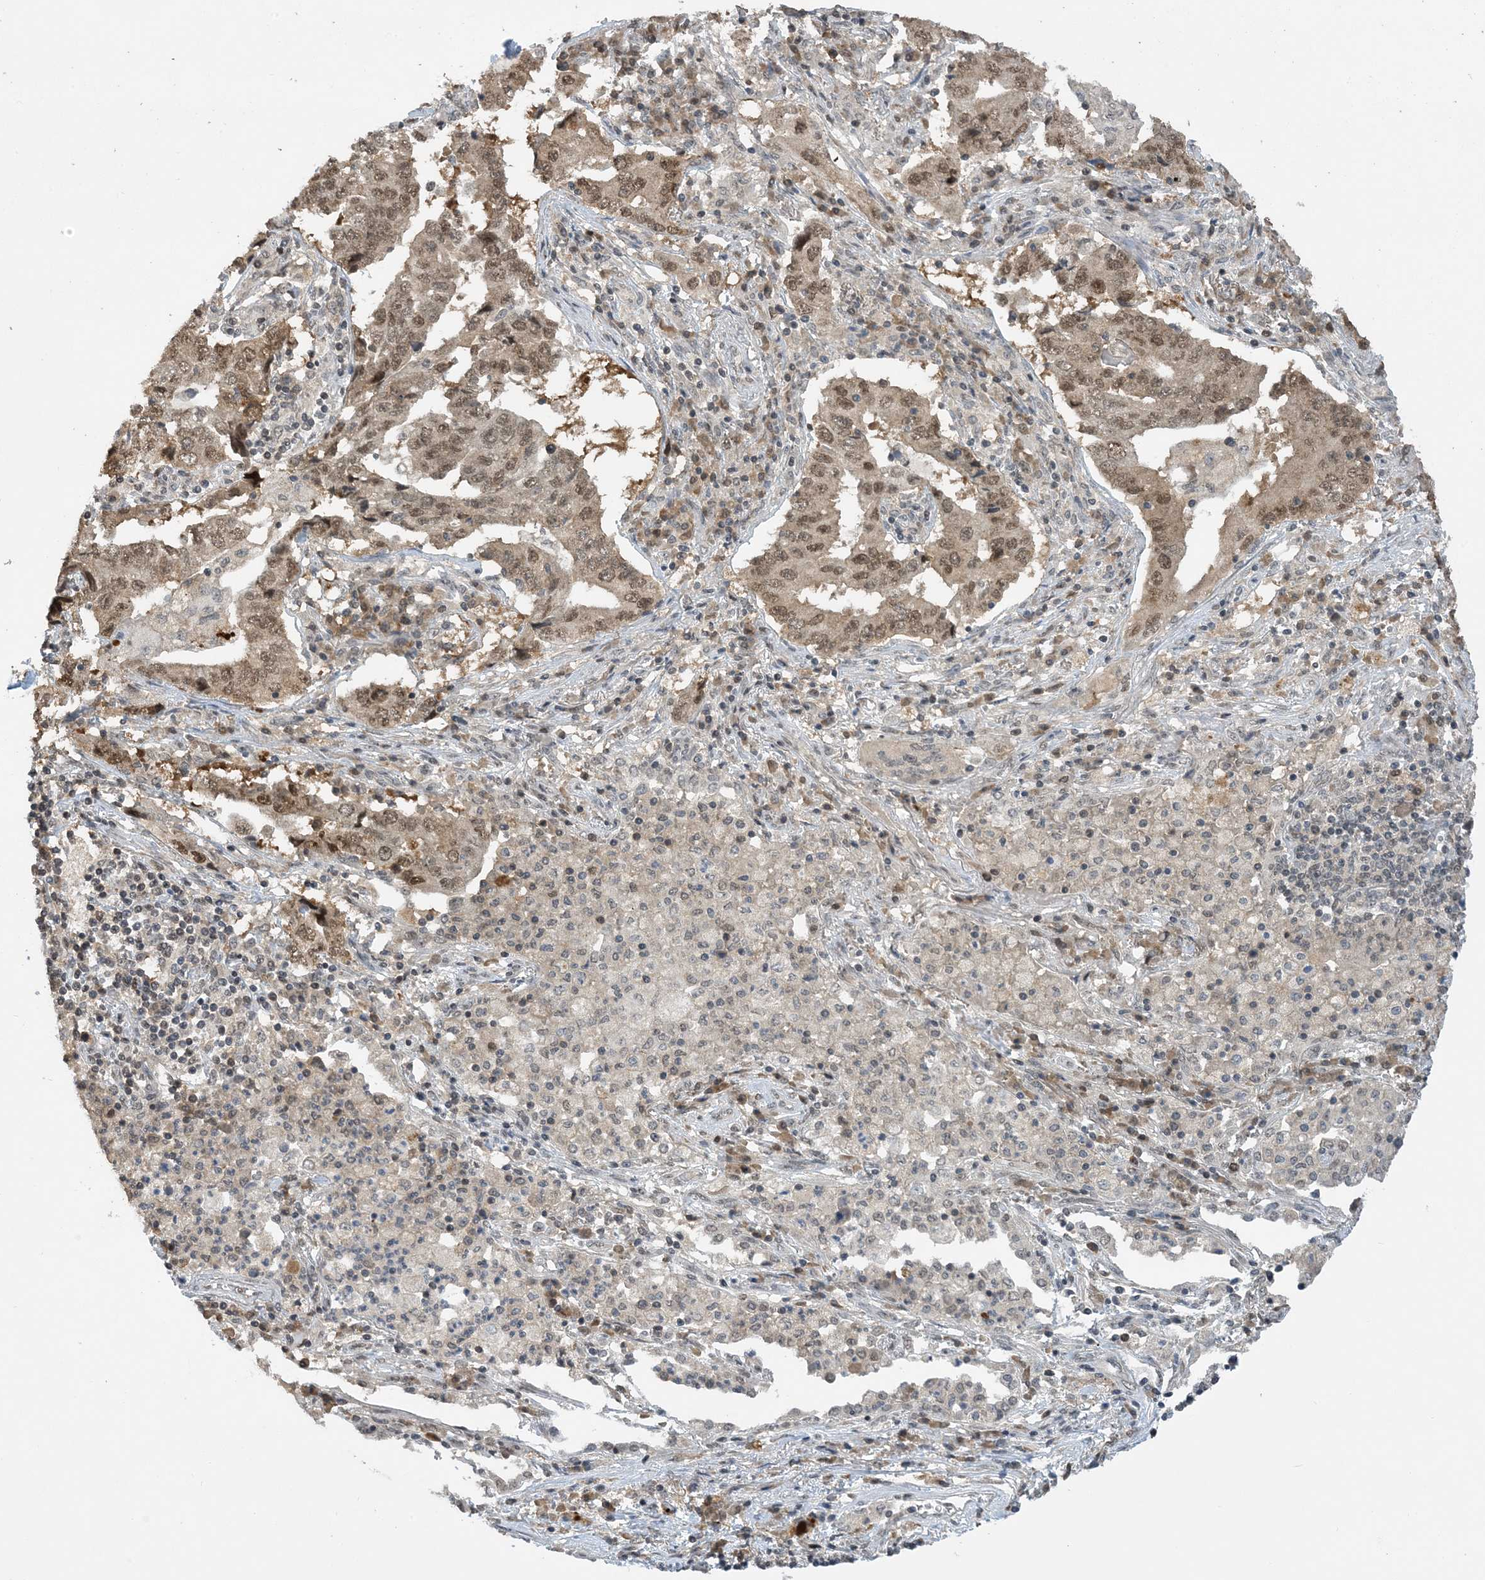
{"staining": {"intensity": "moderate", "quantity": ">75%", "location": "nuclear"}, "tissue": "lung cancer", "cell_type": "Tumor cells", "image_type": "cancer", "snomed": [{"axis": "morphology", "description": "Adenocarcinoma, NOS"}, {"axis": "topography", "description": "Lung"}], "caption": "Immunohistochemical staining of human lung adenocarcinoma displays medium levels of moderate nuclear protein expression in about >75% of tumor cells.", "gene": "ACYP2", "patient": {"sex": "female", "age": 51}}